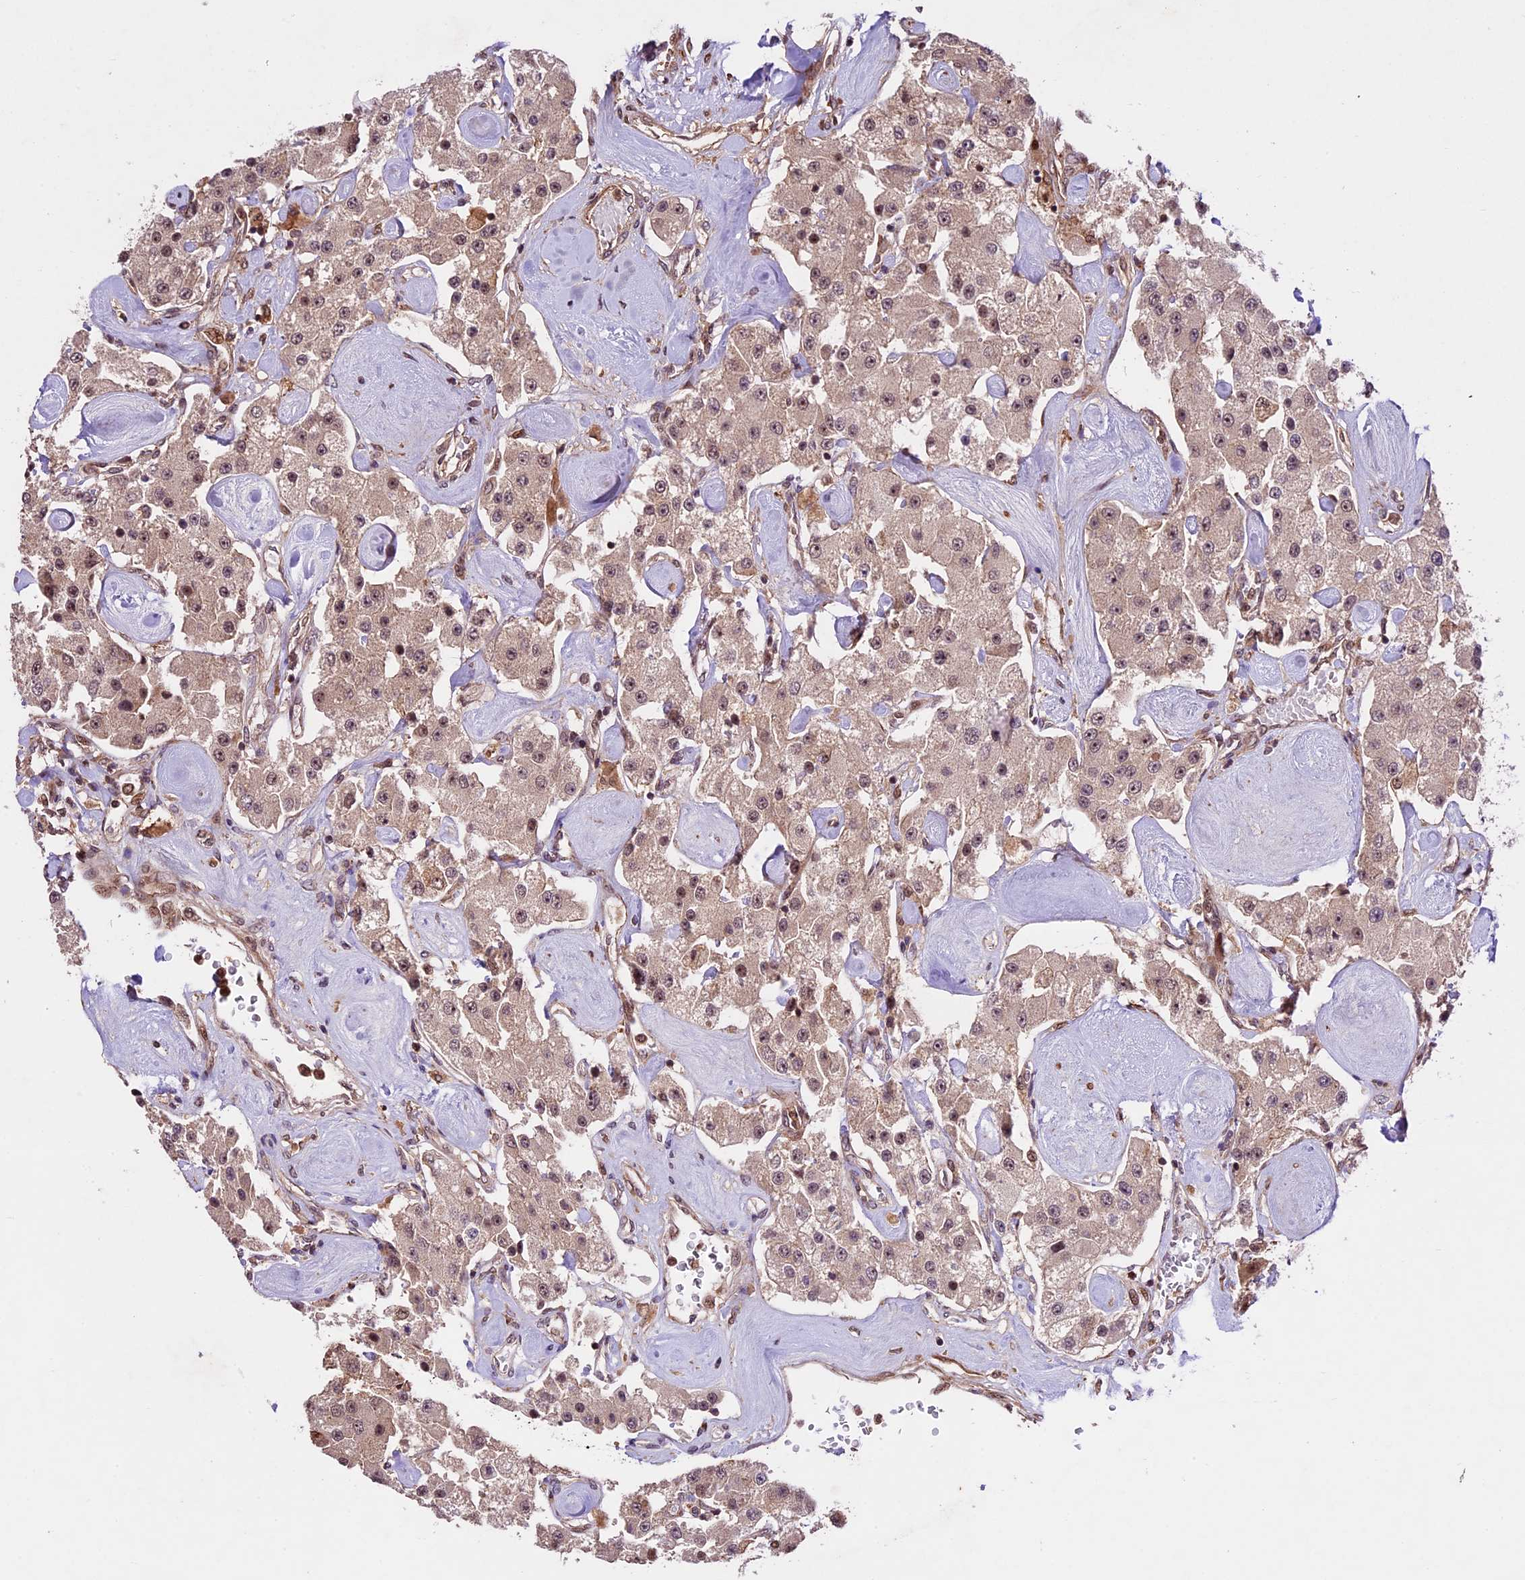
{"staining": {"intensity": "moderate", "quantity": "<25%", "location": "nuclear"}, "tissue": "carcinoid", "cell_type": "Tumor cells", "image_type": "cancer", "snomed": [{"axis": "morphology", "description": "Carcinoid, malignant, NOS"}, {"axis": "topography", "description": "Pancreas"}], "caption": "Protein expression analysis of carcinoid shows moderate nuclear expression in approximately <25% of tumor cells.", "gene": "DHX38", "patient": {"sex": "male", "age": 41}}